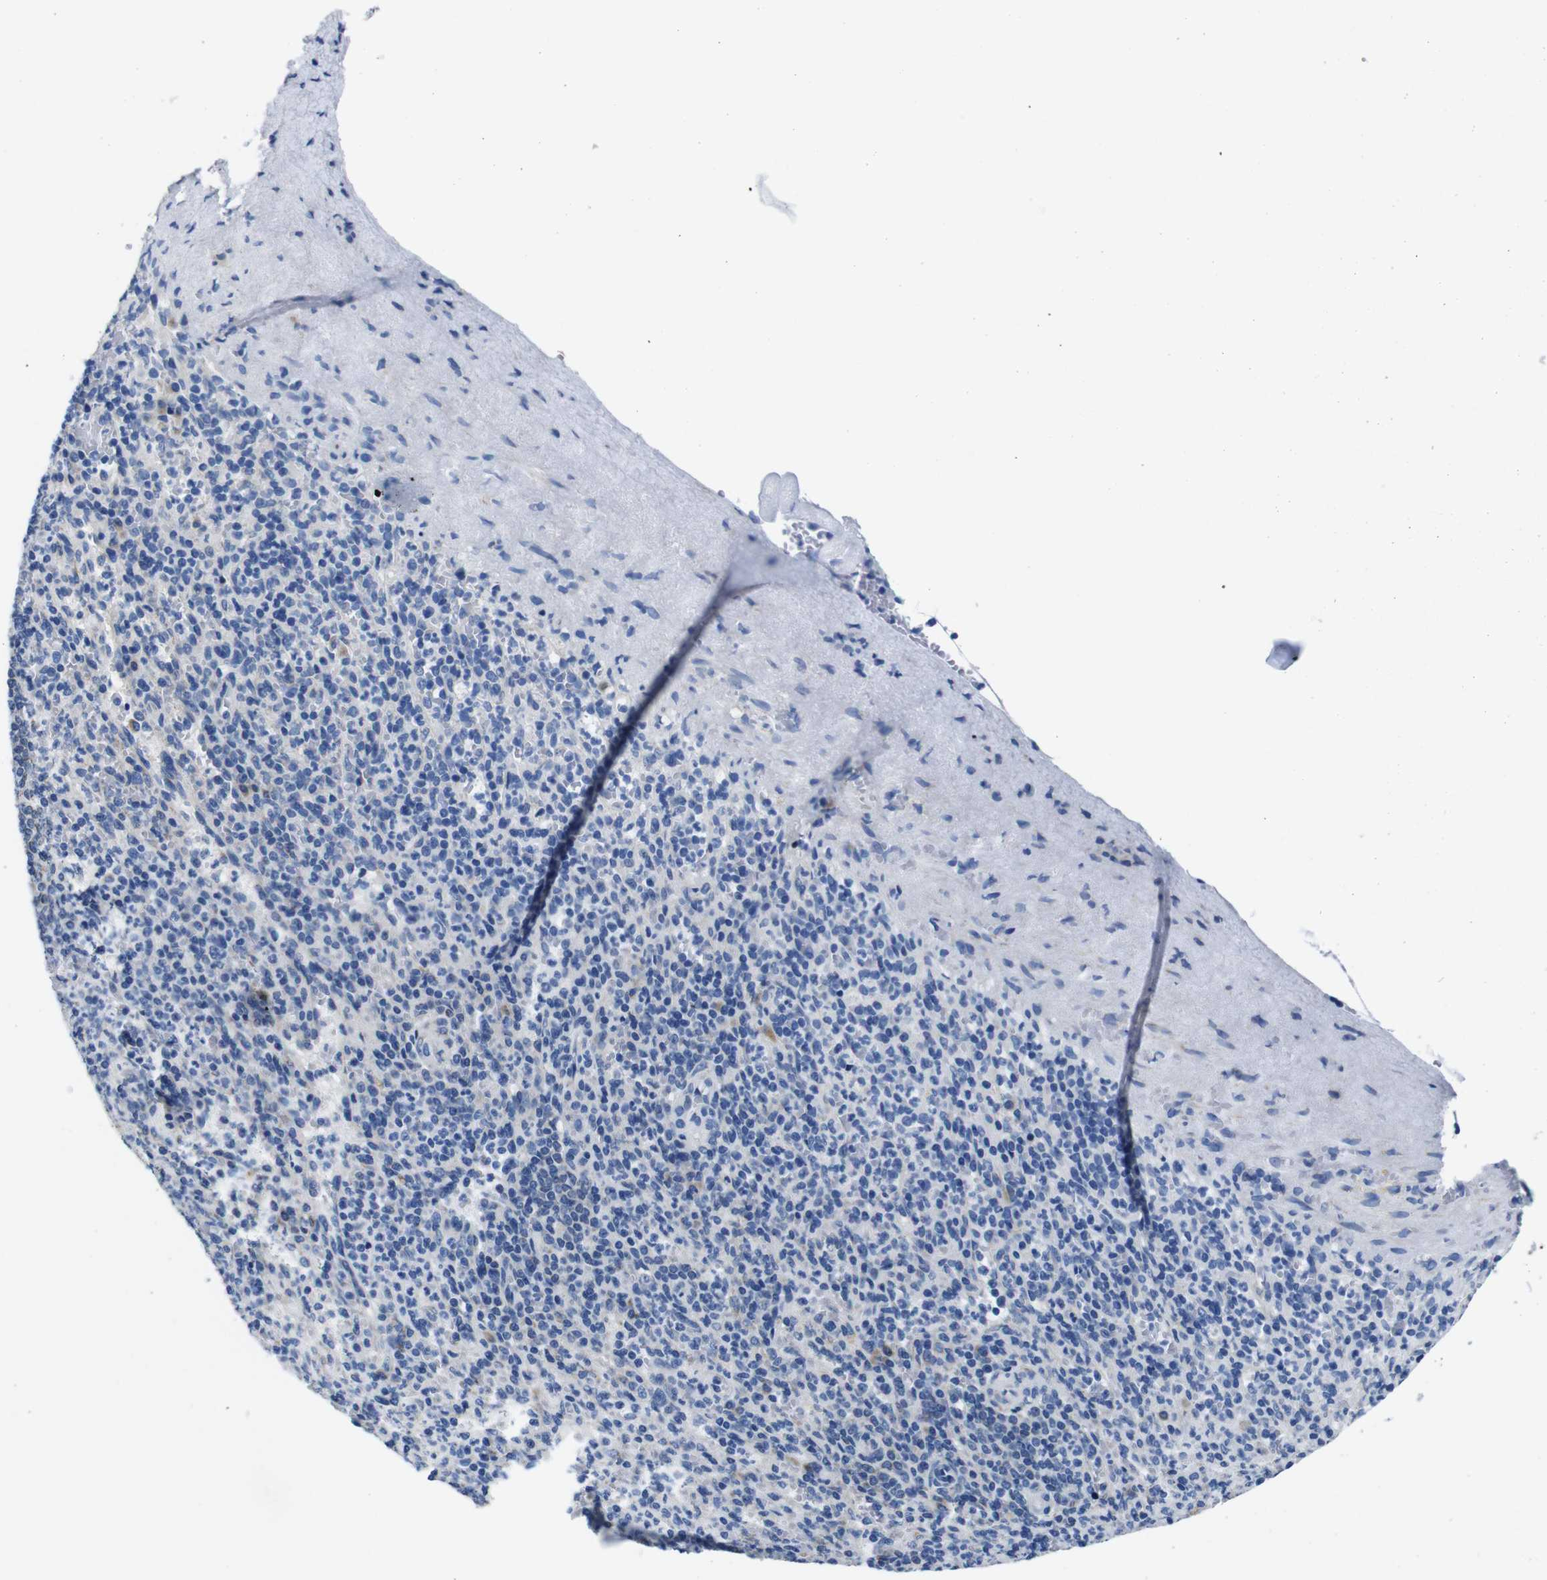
{"staining": {"intensity": "negative", "quantity": "none", "location": "none"}, "tissue": "spleen", "cell_type": "Cells in red pulp", "image_type": "normal", "snomed": [{"axis": "morphology", "description": "Normal tissue, NOS"}, {"axis": "topography", "description": "Spleen"}], "caption": "DAB (3,3'-diaminobenzidine) immunohistochemical staining of normal human spleen displays no significant positivity in cells in red pulp.", "gene": "SNX19", "patient": {"sex": "female", "age": 74}}